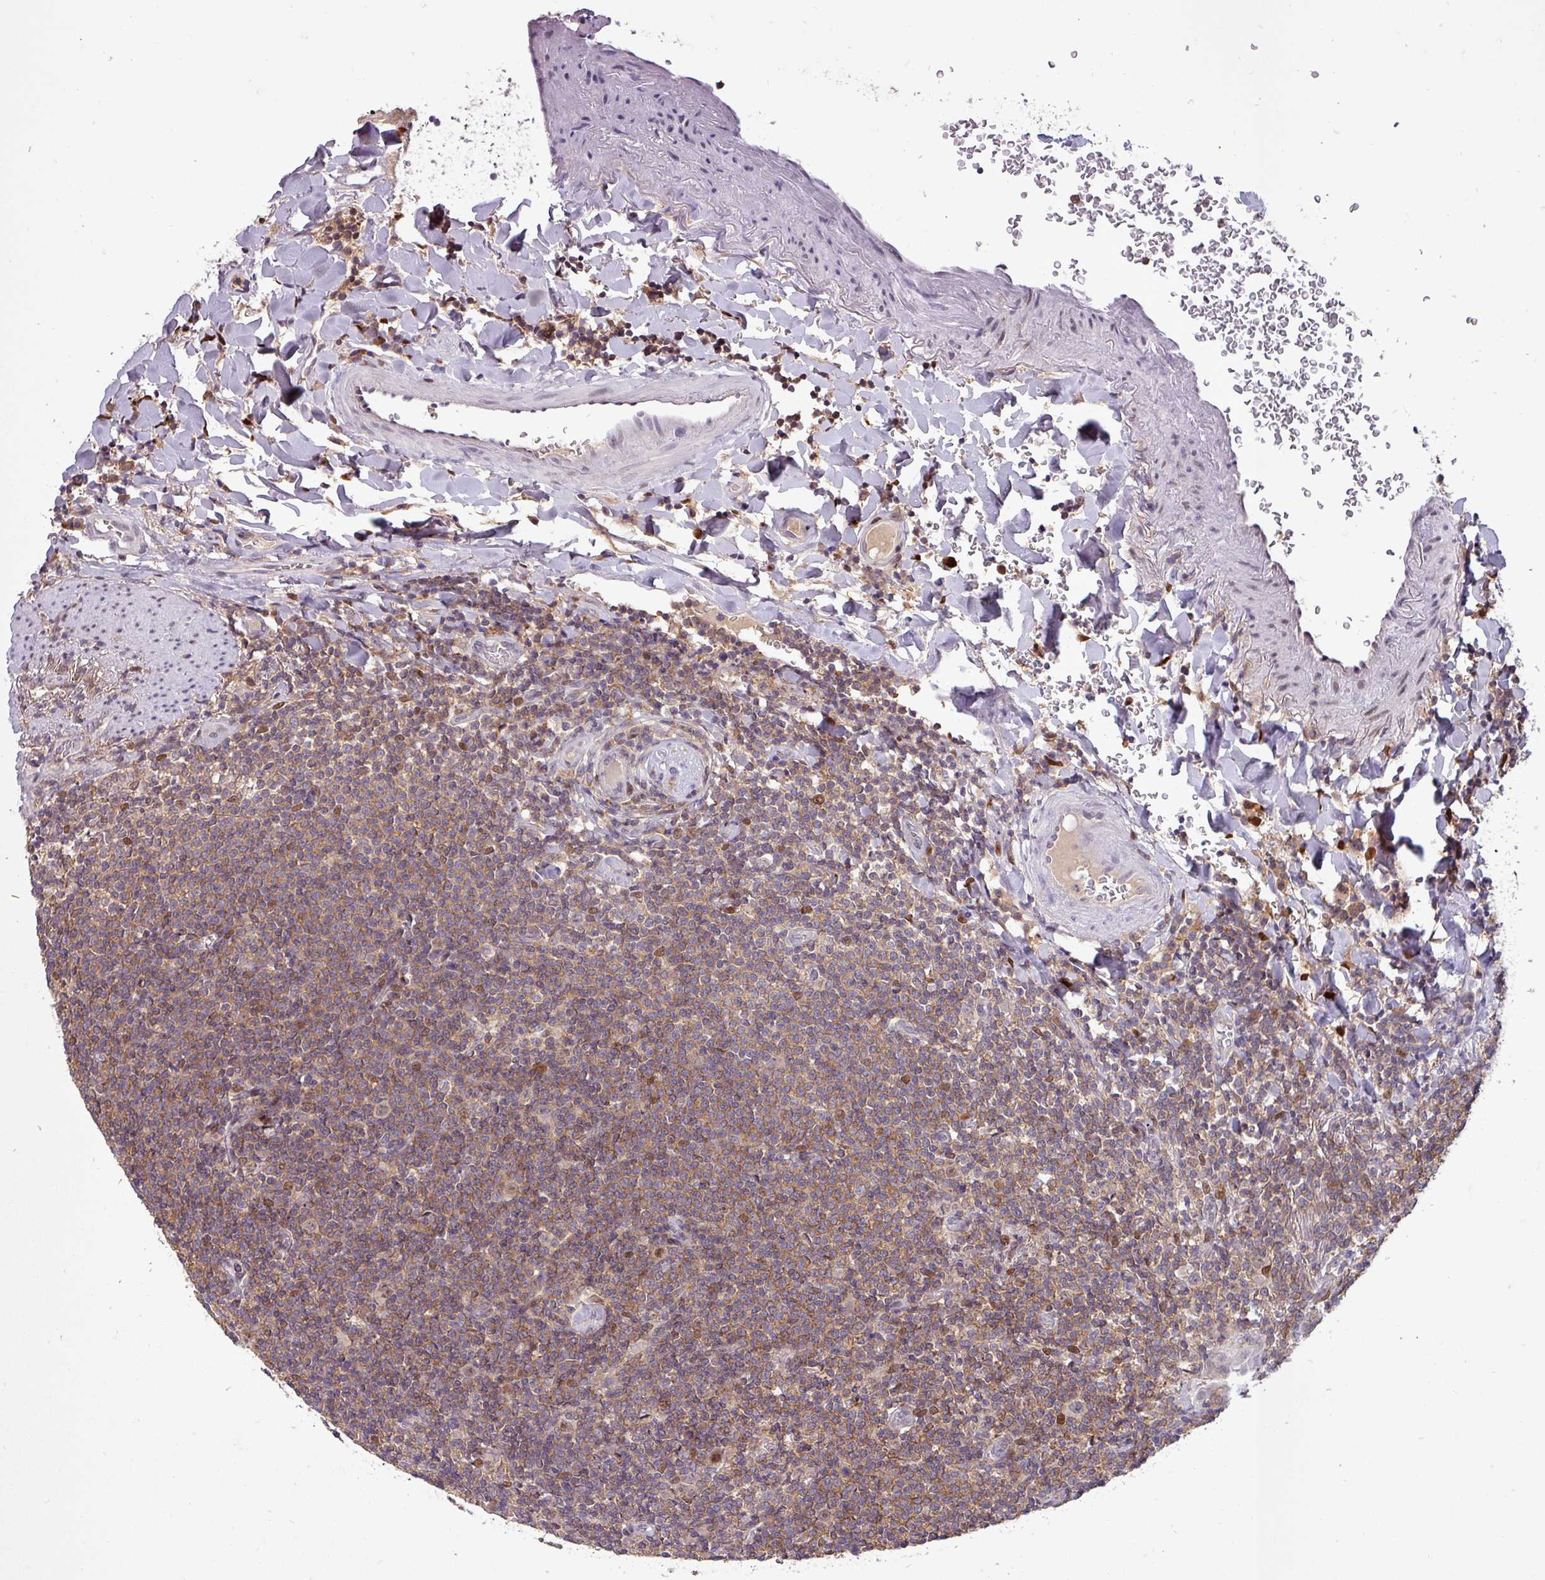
{"staining": {"intensity": "moderate", "quantity": ">75%", "location": "cytoplasmic/membranous"}, "tissue": "lymphoma", "cell_type": "Tumor cells", "image_type": "cancer", "snomed": [{"axis": "morphology", "description": "Malignant lymphoma, non-Hodgkin's type, Low grade"}, {"axis": "topography", "description": "Lung"}], "caption": "The image exhibits staining of lymphoma, revealing moderate cytoplasmic/membranous protein expression (brown color) within tumor cells. The protein is stained brown, and the nuclei are stained in blue (DAB (3,3'-diaminobenzidine) IHC with brightfield microscopy, high magnification).", "gene": "PRRX1", "patient": {"sex": "female", "age": 71}}